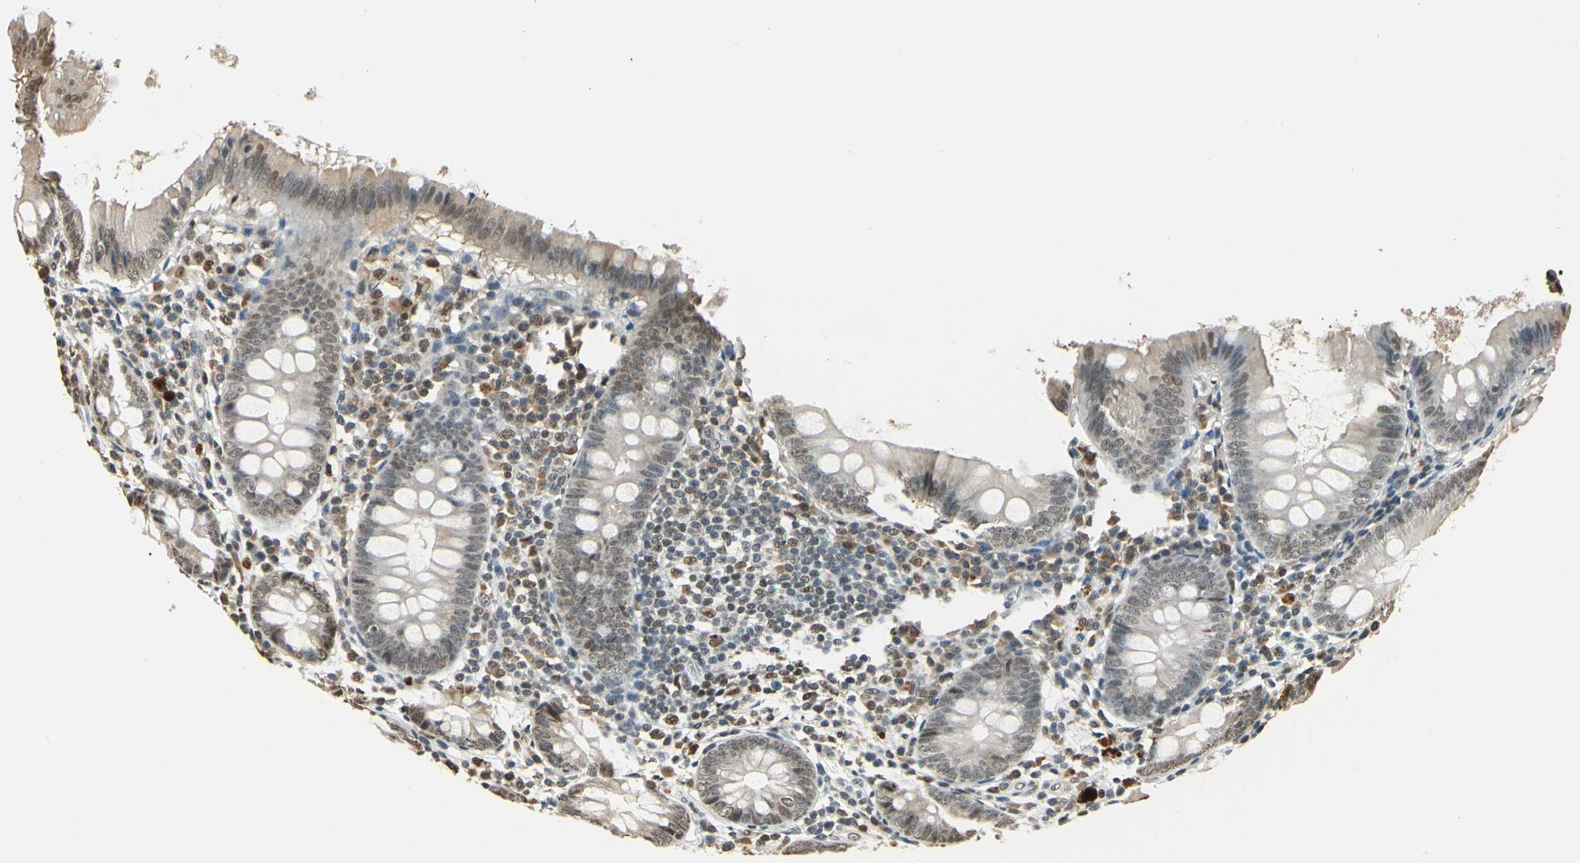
{"staining": {"intensity": "weak", "quantity": "25%-75%", "location": "cytoplasmic/membranous,nuclear"}, "tissue": "appendix", "cell_type": "Glandular cells", "image_type": "normal", "snomed": [{"axis": "morphology", "description": "Normal tissue, NOS"}, {"axis": "topography", "description": "Appendix"}], "caption": "Immunohistochemistry (IHC) of normal human appendix reveals low levels of weak cytoplasmic/membranous,nuclear expression in approximately 25%-75% of glandular cells.", "gene": "FANCG", "patient": {"sex": "female", "age": 82}}